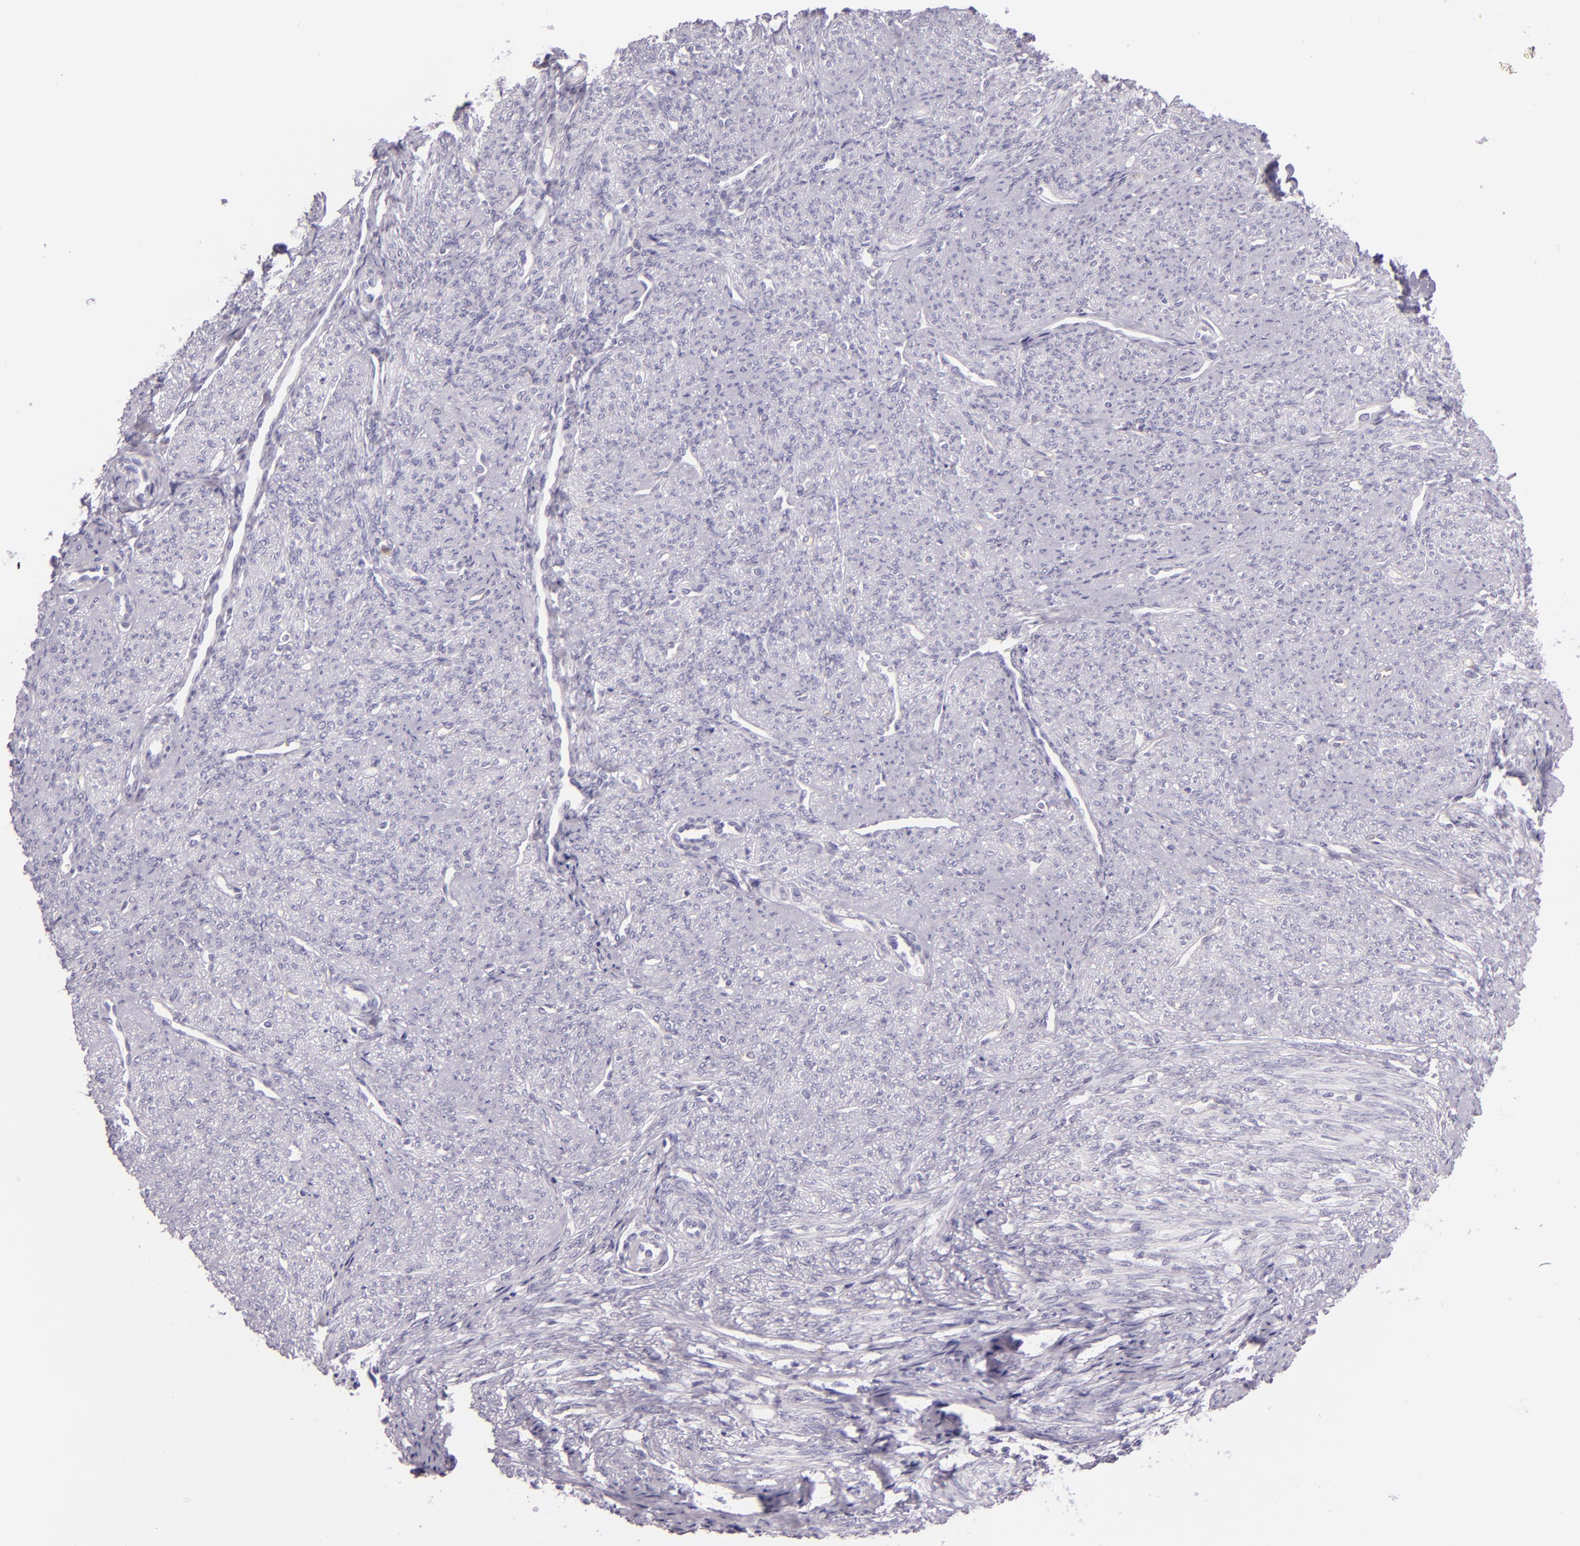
{"staining": {"intensity": "negative", "quantity": "none", "location": "none"}, "tissue": "smooth muscle", "cell_type": "Smooth muscle cells", "image_type": "normal", "snomed": [{"axis": "morphology", "description": "Normal tissue, NOS"}, {"axis": "topography", "description": "Cervix"}, {"axis": "topography", "description": "Endometrium"}], "caption": "Protein analysis of normal smooth muscle exhibits no significant positivity in smooth muscle cells.", "gene": "CEACAM1", "patient": {"sex": "female", "age": 65}}